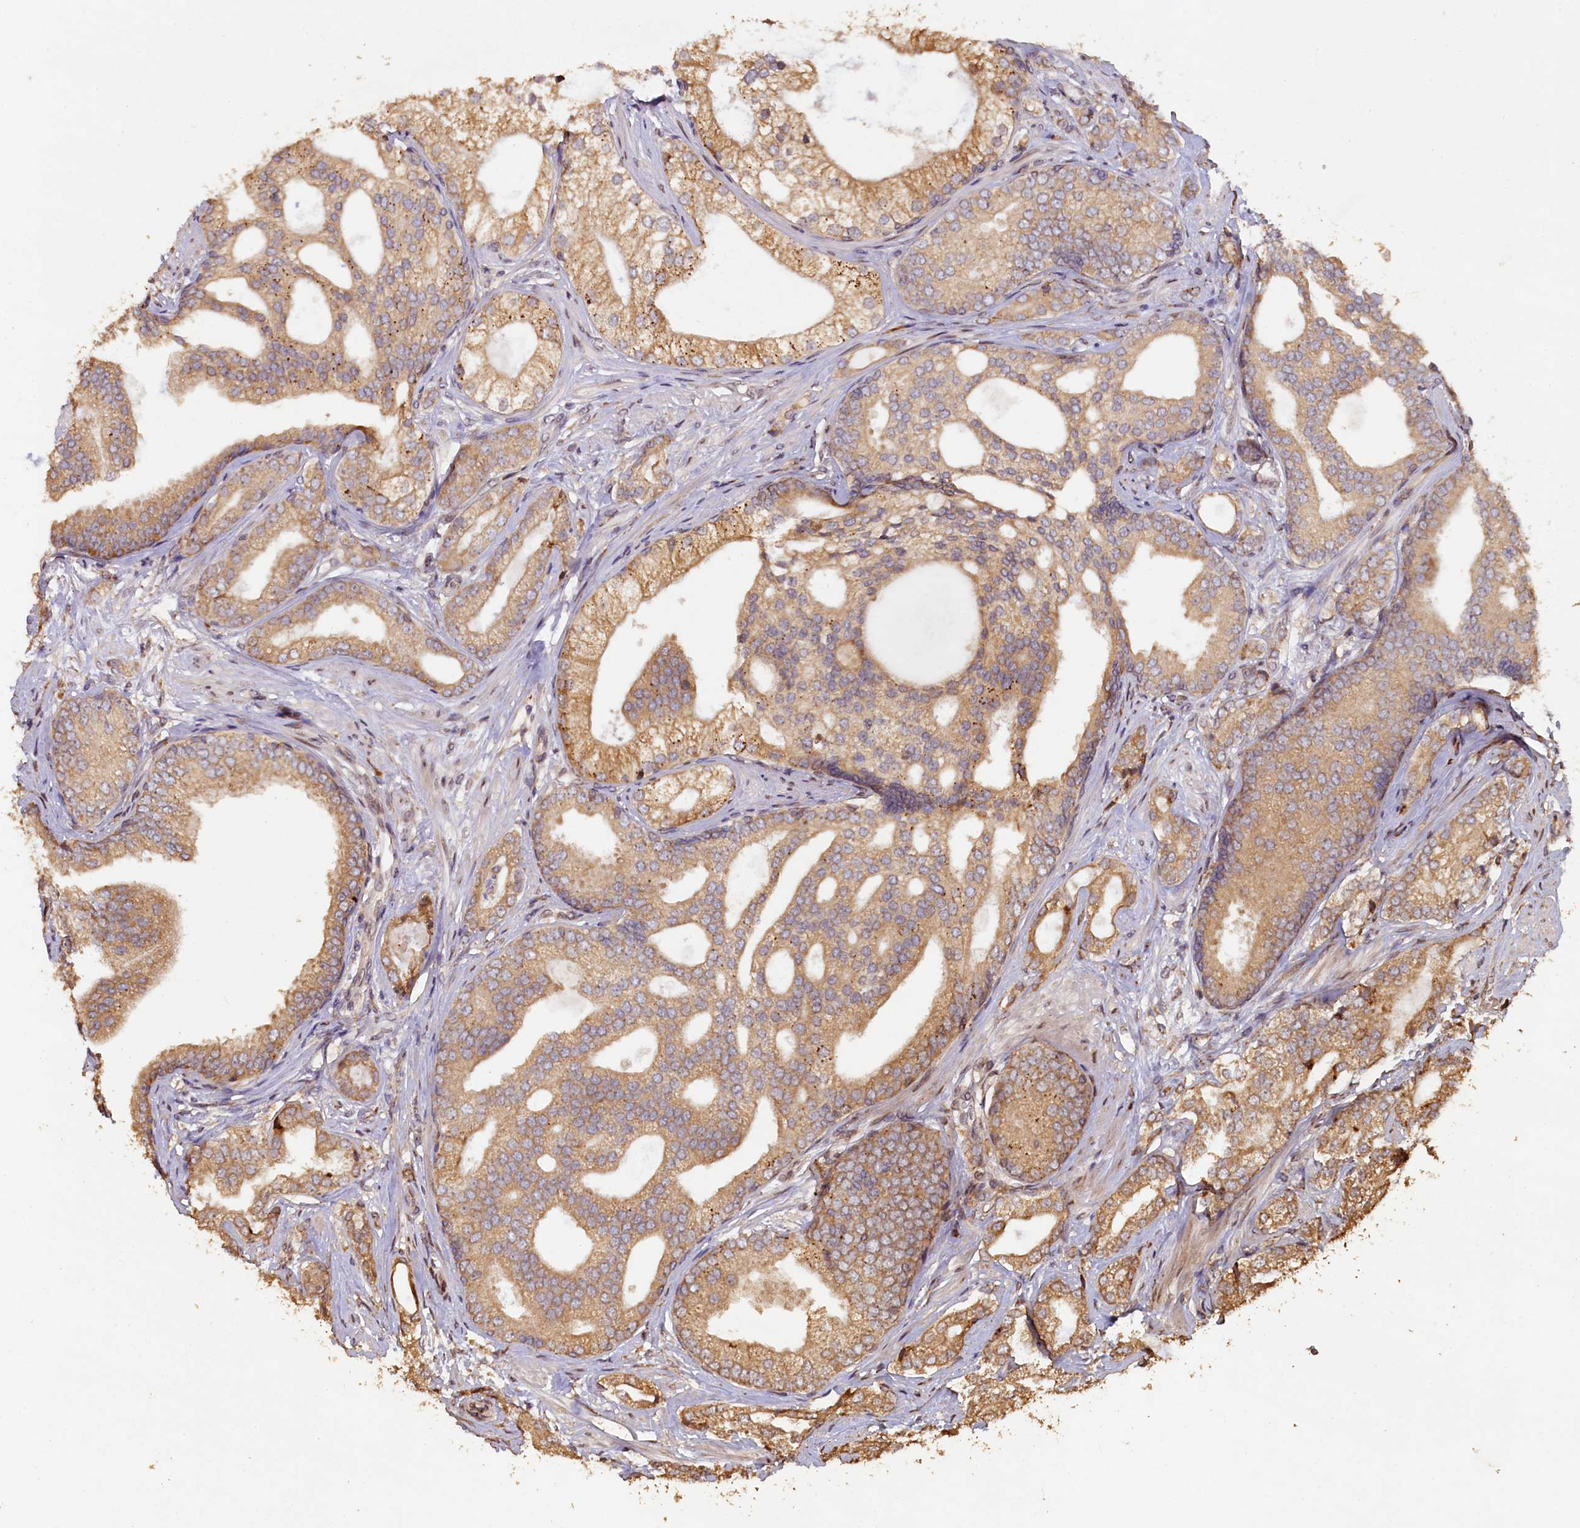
{"staining": {"intensity": "moderate", "quantity": ">75%", "location": "cytoplasmic/membranous"}, "tissue": "prostate cancer", "cell_type": "Tumor cells", "image_type": "cancer", "snomed": [{"axis": "morphology", "description": "Adenocarcinoma, High grade"}, {"axis": "topography", "description": "Prostate"}], "caption": "Tumor cells exhibit medium levels of moderate cytoplasmic/membranous expression in about >75% of cells in adenocarcinoma (high-grade) (prostate).", "gene": "SLC38A7", "patient": {"sex": "male", "age": 60}}